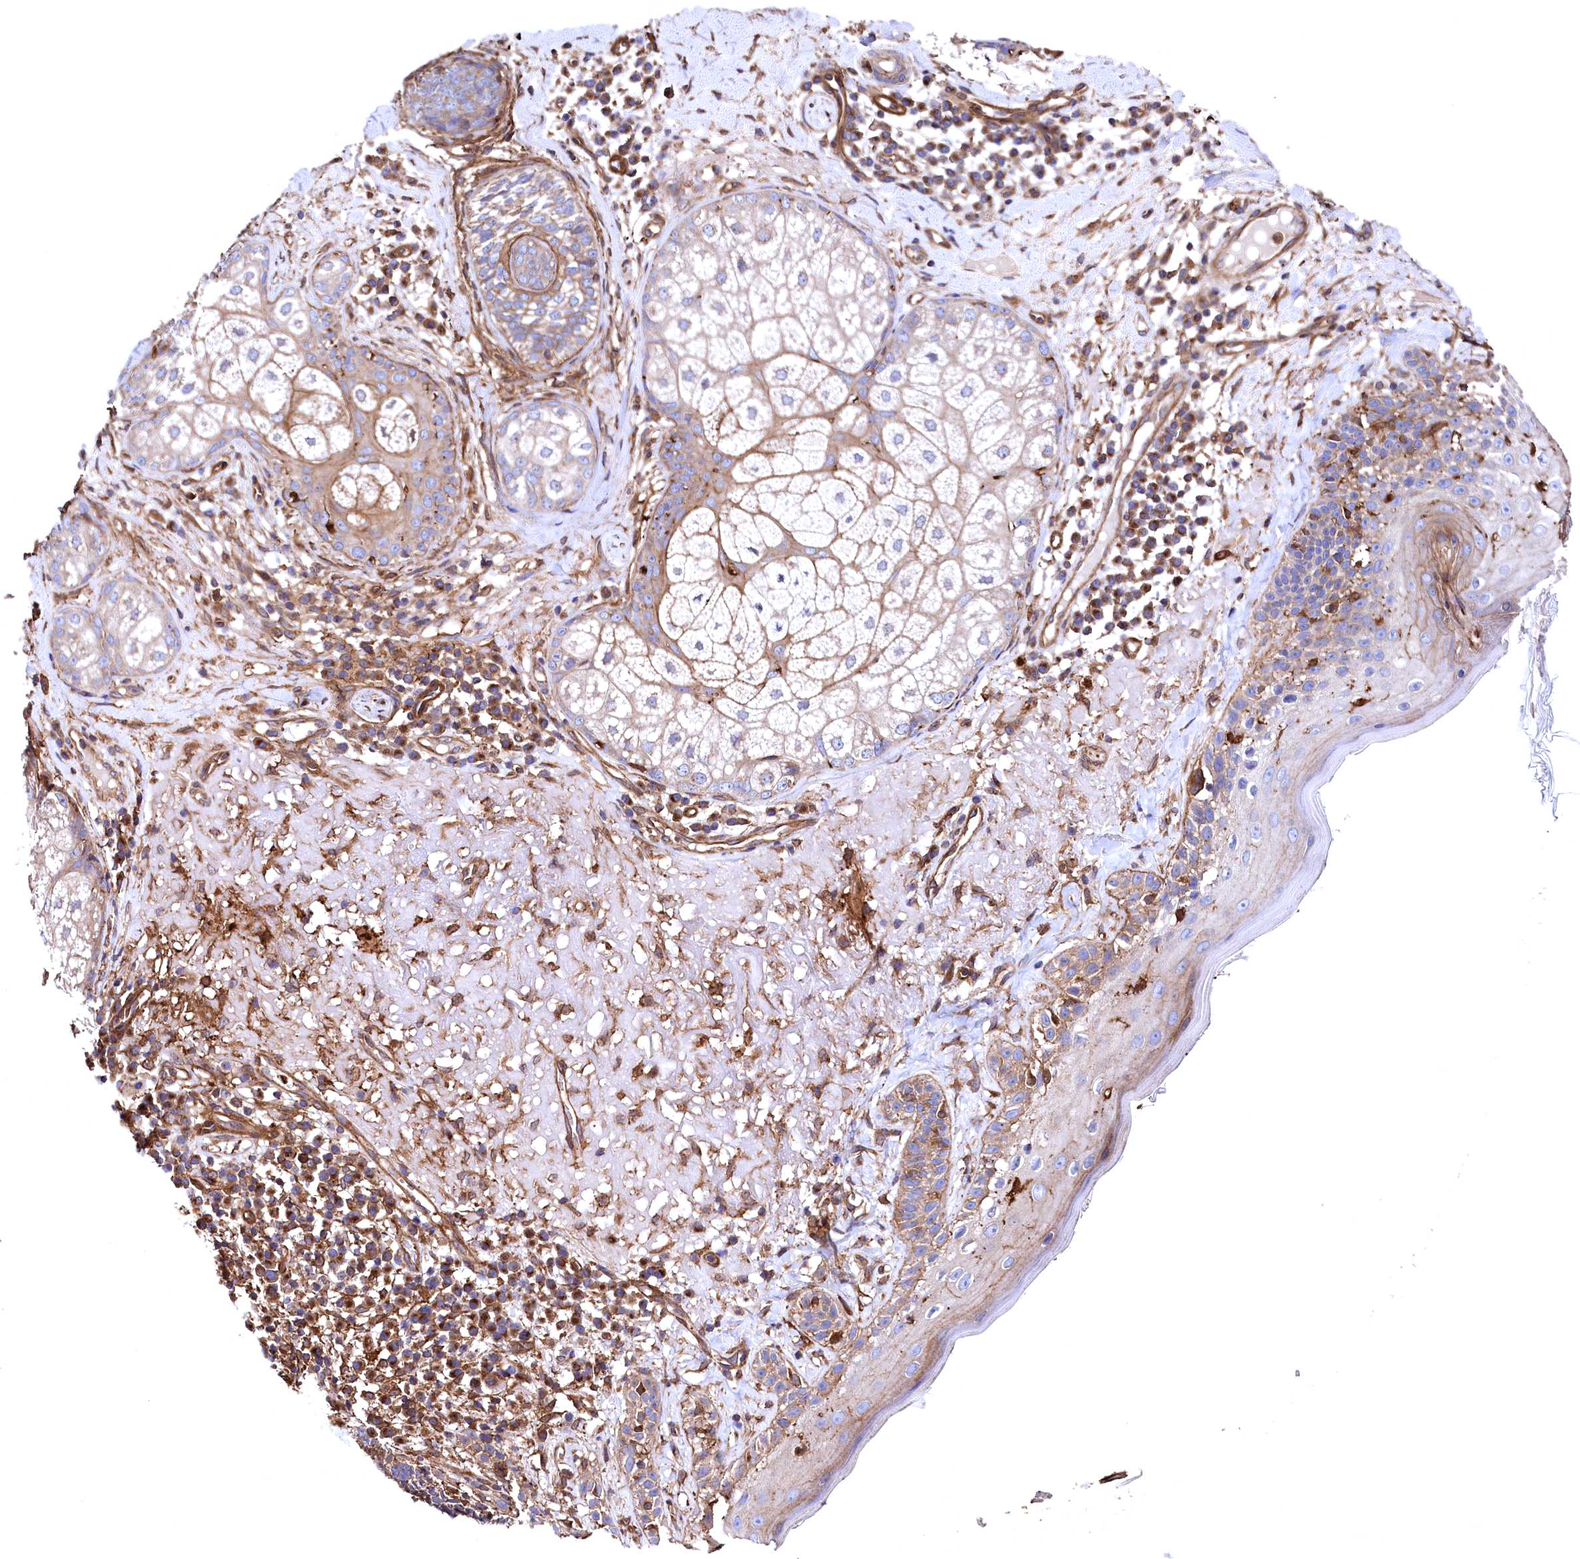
{"staining": {"intensity": "moderate", "quantity": "25%-75%", "location": "cytoplasmic/membranous"}, "tissue": "skin cancer", "cell_type": "Tumor cells", "image_type": "cancer", "snomed": [{"axis": "morphology", "description": "Basal cell carcinoma"}, {"axis": "topography", "description": "Skin"}], "caption": "Protein positivity by immunohistochemistry (IHC) demonstrates moderate cytoplasmic/membranous staining in about 25%-75% of tumor cells in basal cell carcinoma (skin).", "gene": "STAMBPL1", "patient": {"sex": "male", "age": 88}}